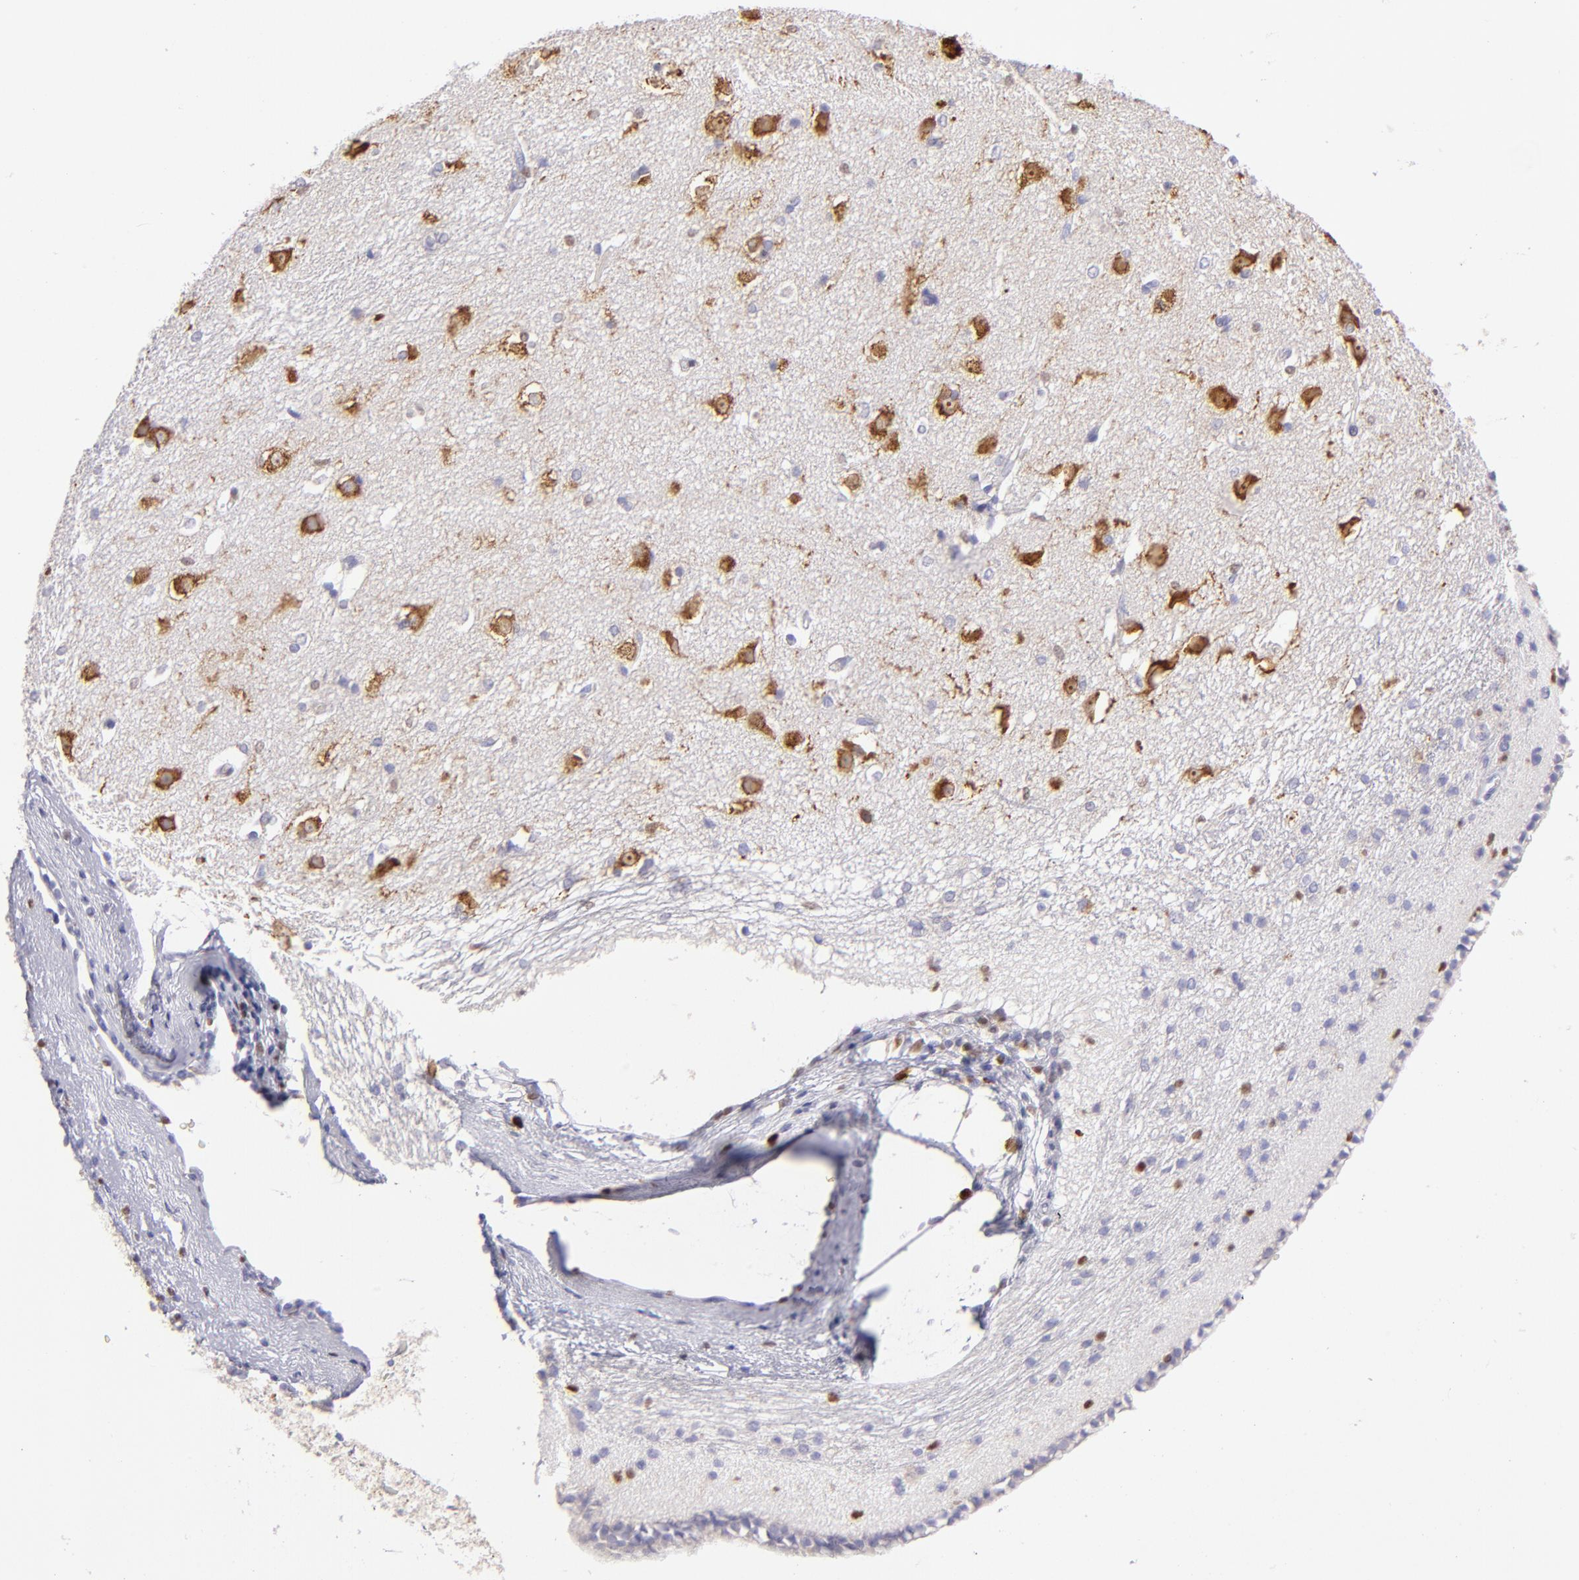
{"staining": {"intensity": "negative", "quantity": "none", "location": "none"}, "tissue": "caudate", "cell_type": "Glial cells", "image_type": "normal", "snomed": [{"axis": "morphology", "description": "Normal tissue, NOS"}, {"axis": "topography", "description": "Lateral ventricle wall"}], "caption": "Image shows no significant protein expression in glial cells of unremarkable caudate.", "gene": "IRF8", "patient": {"sex": "female", "age": 19}}